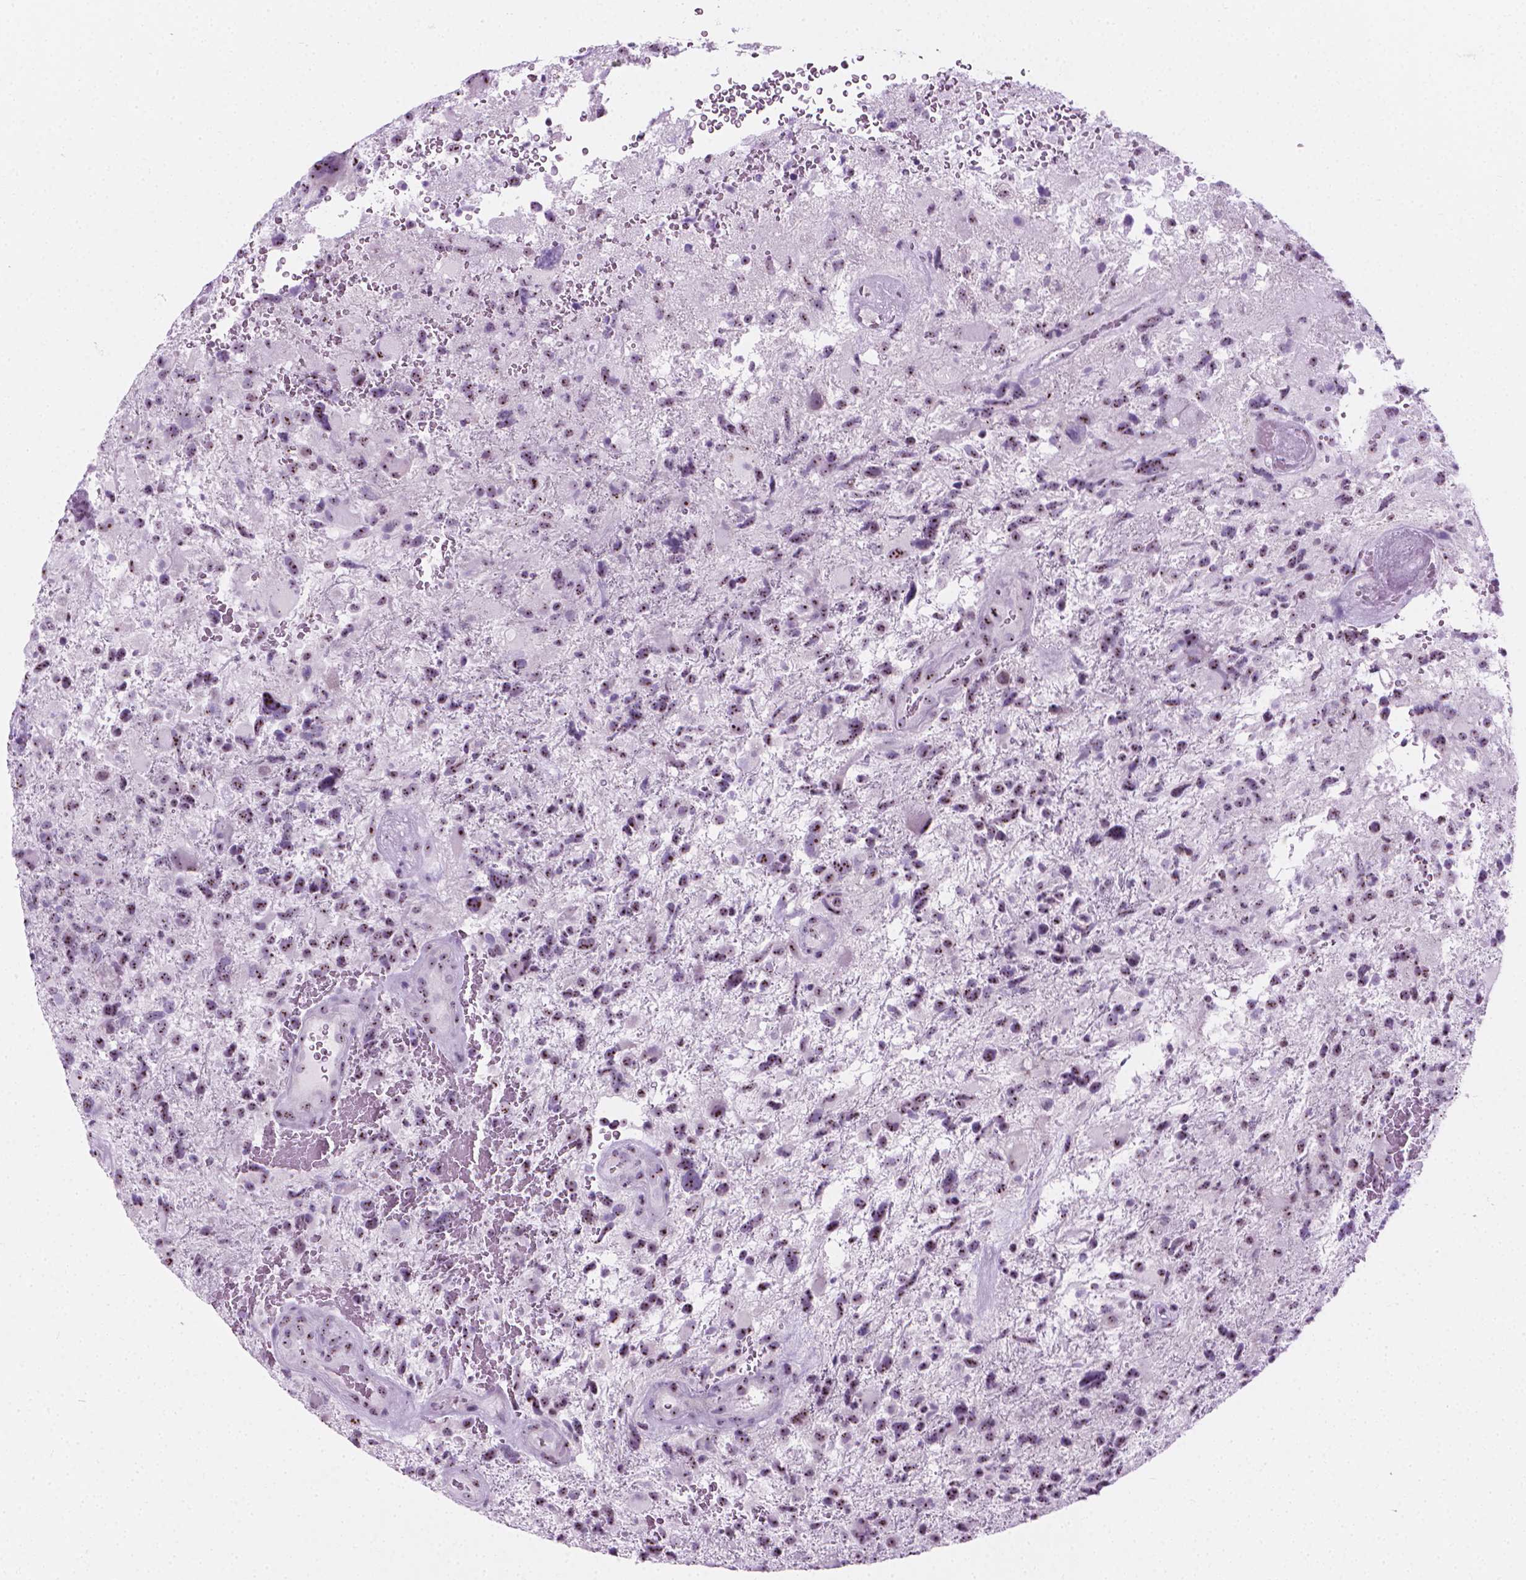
{"staining": {"intensity": "moderate", "quantity": "<25%", "location": "nuclear"}, "tissue": "glioma", "cell_type": "Tumor cells", "image_type": "cancer", "snomed": [{"axis": "morphology", "description": "Glioma, malignant, High grade"}, {"axis": "topography", "description": "Brain"}], "caption": "This image demonstrates immunohistochemistry (IHC) staining of glioma, with low moderate nuclear staining in approximately <25% of tumor cells.", "gene": "NOL7", "patient": {"sex": "female", "age": 71}}